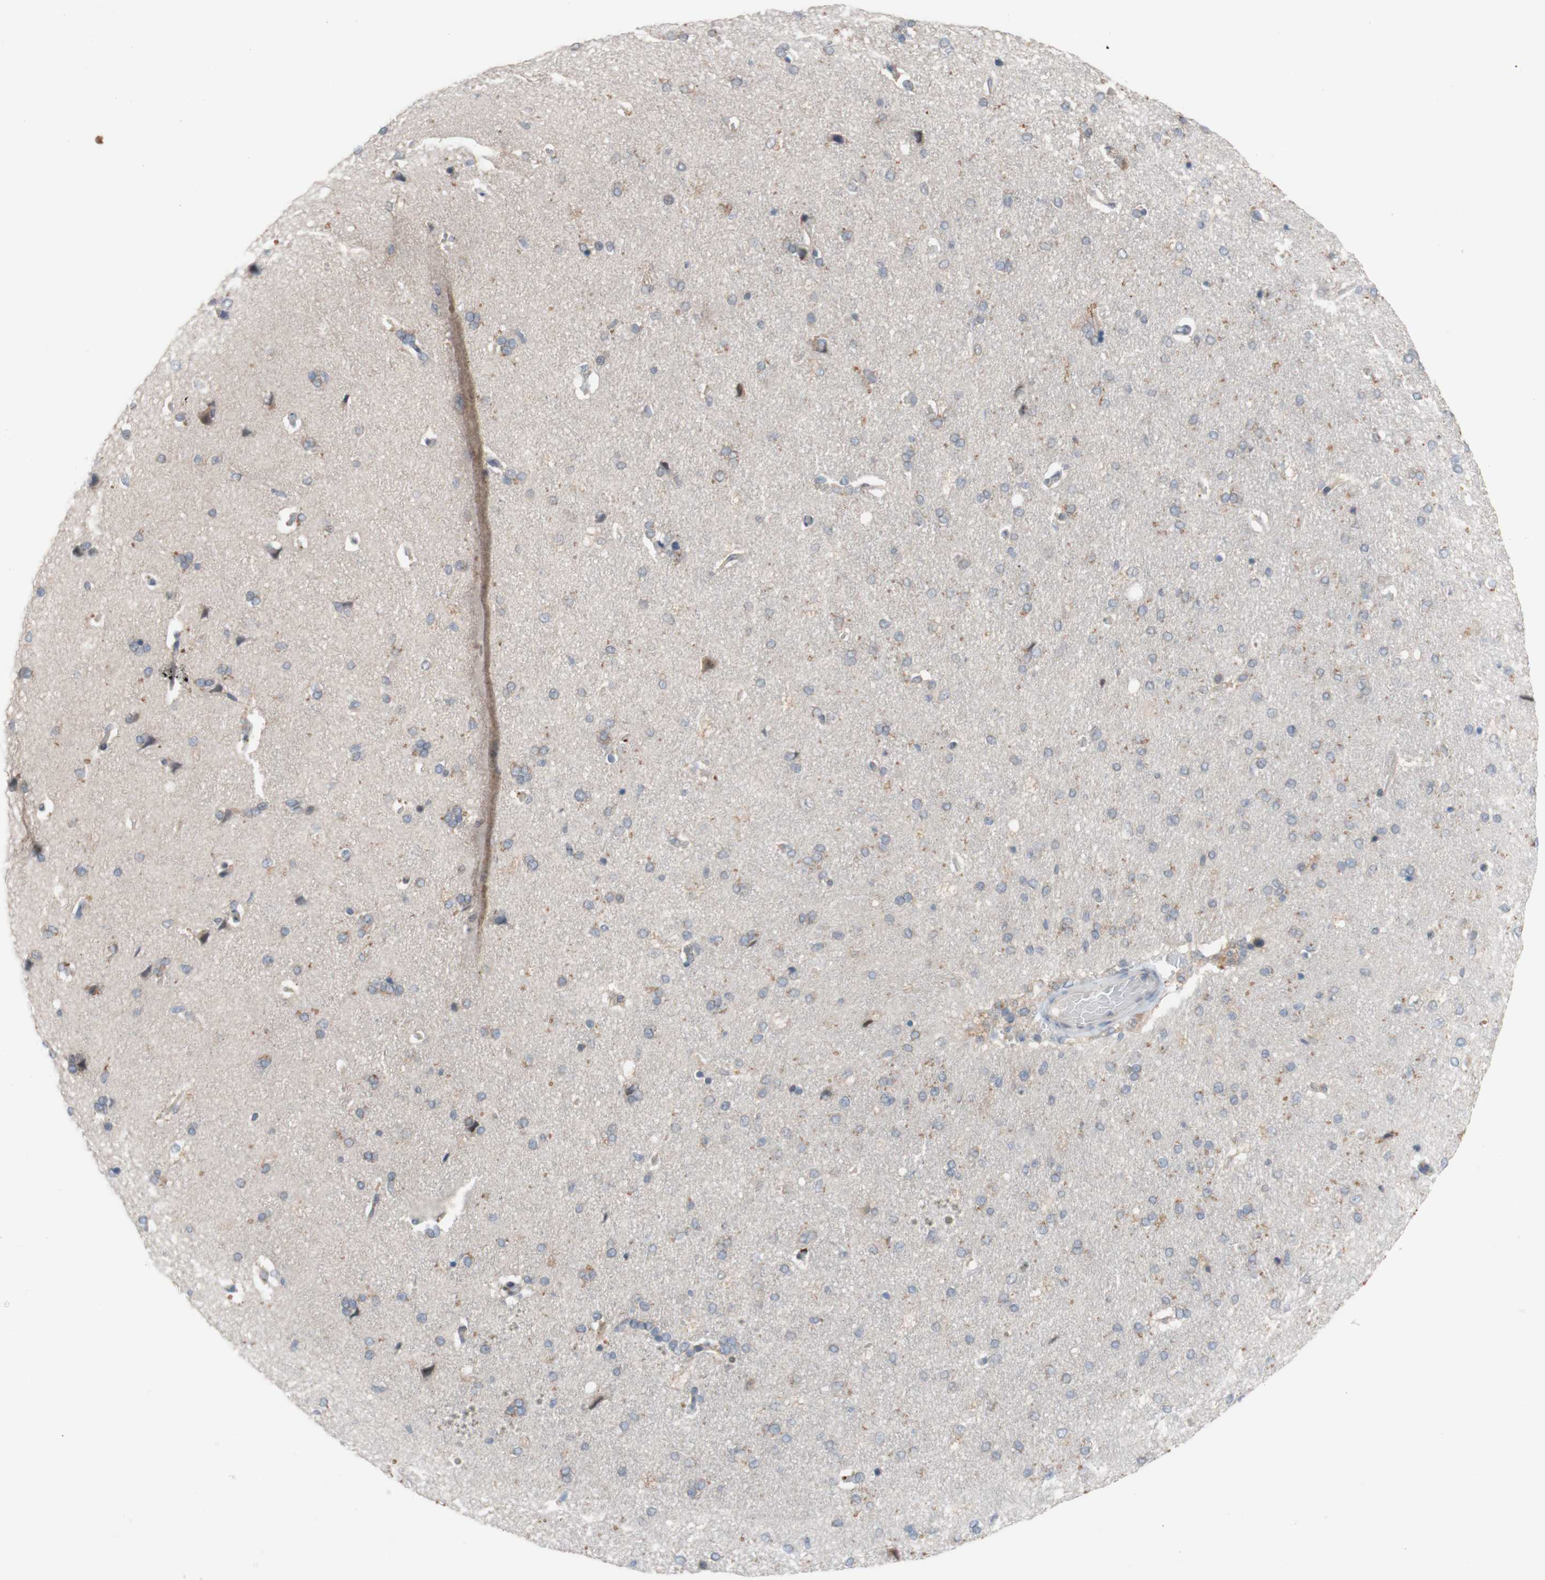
{"staining": {"intensity": "negative", "quantity": "none", "location": "none"}, "tissue": "cerebral cortex", "cell_type": "Endothelial cells", "image_type": "normal", "snomed": [{"axis": "morphology", "description": "Normal tissue, NOS"}, {"axis": "topography", "description": "Cerebral cortex"}], "caption": "Cerebral cortex was stained to show a protein in brown. There is no significant expression in endothelial cells. Nuclei are stained in blue.", "gene": "PEX2", "patient": {"sex": "male", "age": 62}}